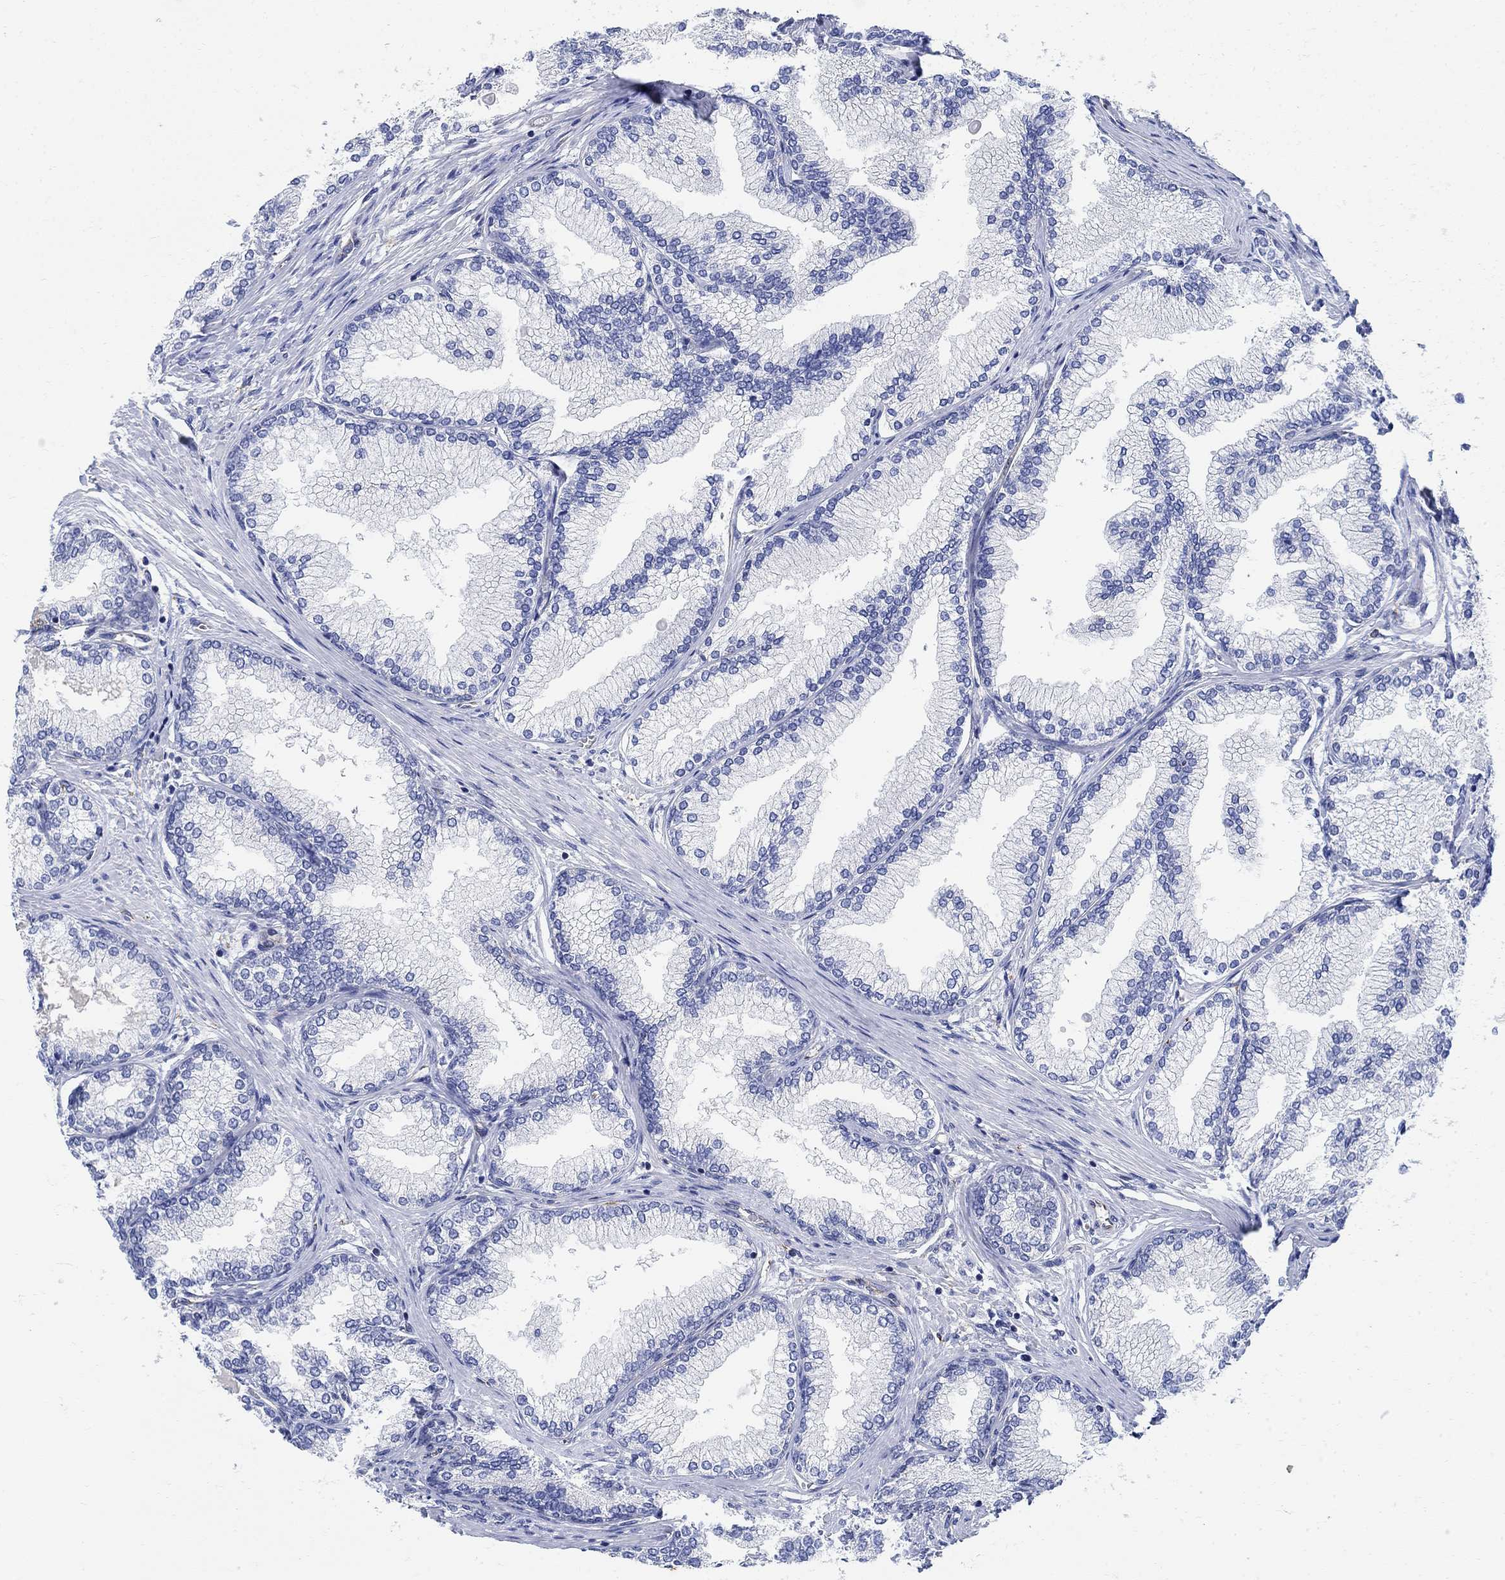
{"staining": {"intensity": "negative", "quantity": "none", "location": "none"}, "tissue": "prostate", "cell_type": "Glandular cells", "image_type": "normal", "snomed": [{"axis": "morphology", "description": "Normal tissue, NOS"}, {"axis": "topography", "description": "Prostate"}], "caption": "The photomicrograph exhibits no staining of glandular cells in benign prostate.", "gene": "PHF21B", "patient": {"sex": "male", "age": 72}}